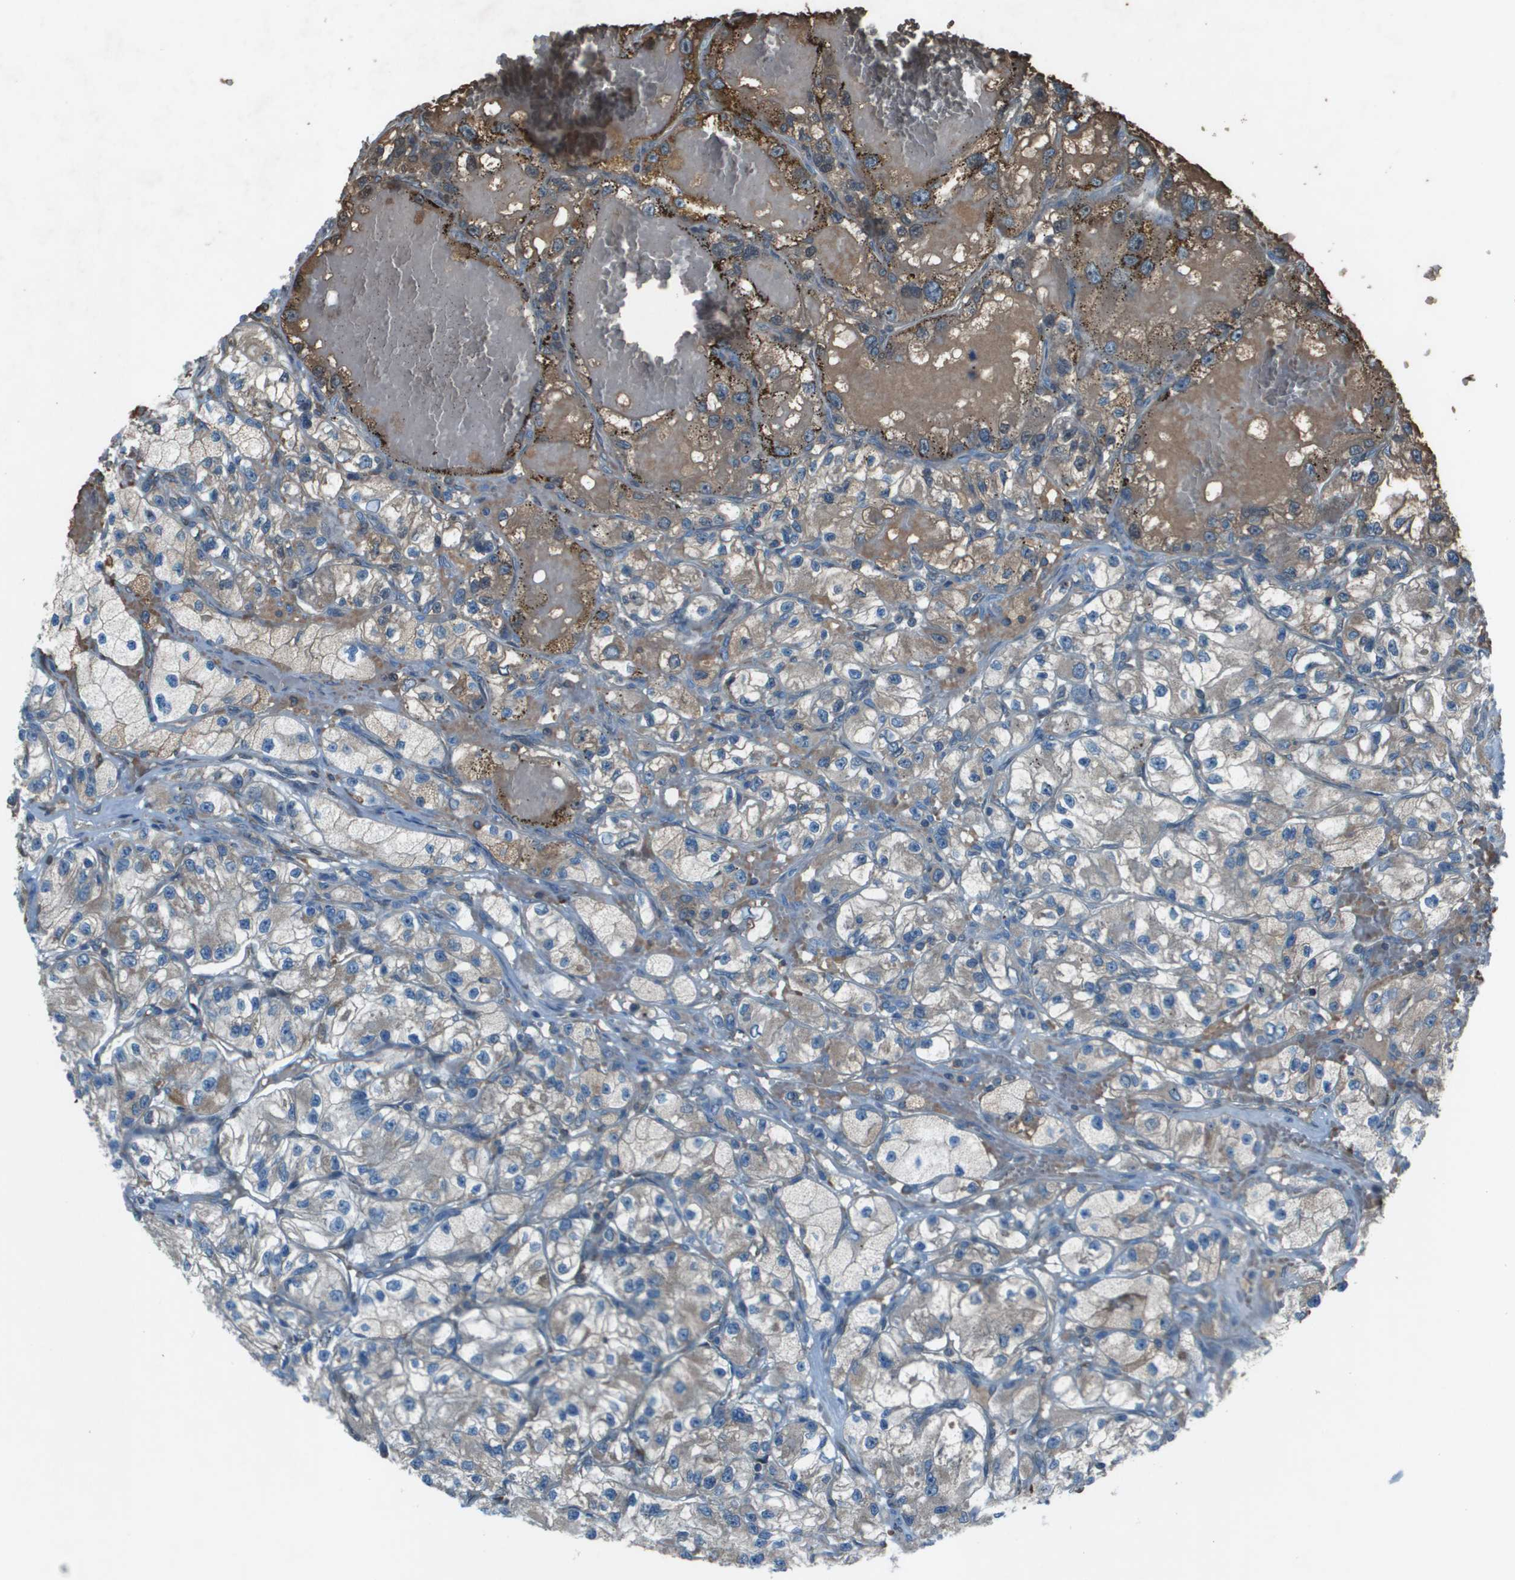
{"staining": {"intensity": "weak", "quantity": "<25%", "location": "cytoplasmic/membranous"}, "tissue": "renal cancer", "cell_type": "Tumor cells", "image_type": "cancer", "snomed": [{"axis": "morphology", "description": "Adenocarcinoma, NOS"}, {"axis": "topography", "description": "Kidney"}], "caption": "The micrograph exhibits no staining of tumor cells in renal cancer. (DAB immunohistochemistry, high magnification).", "gene": "UTS2", "patient": {"sex": "female", "age": 57}}